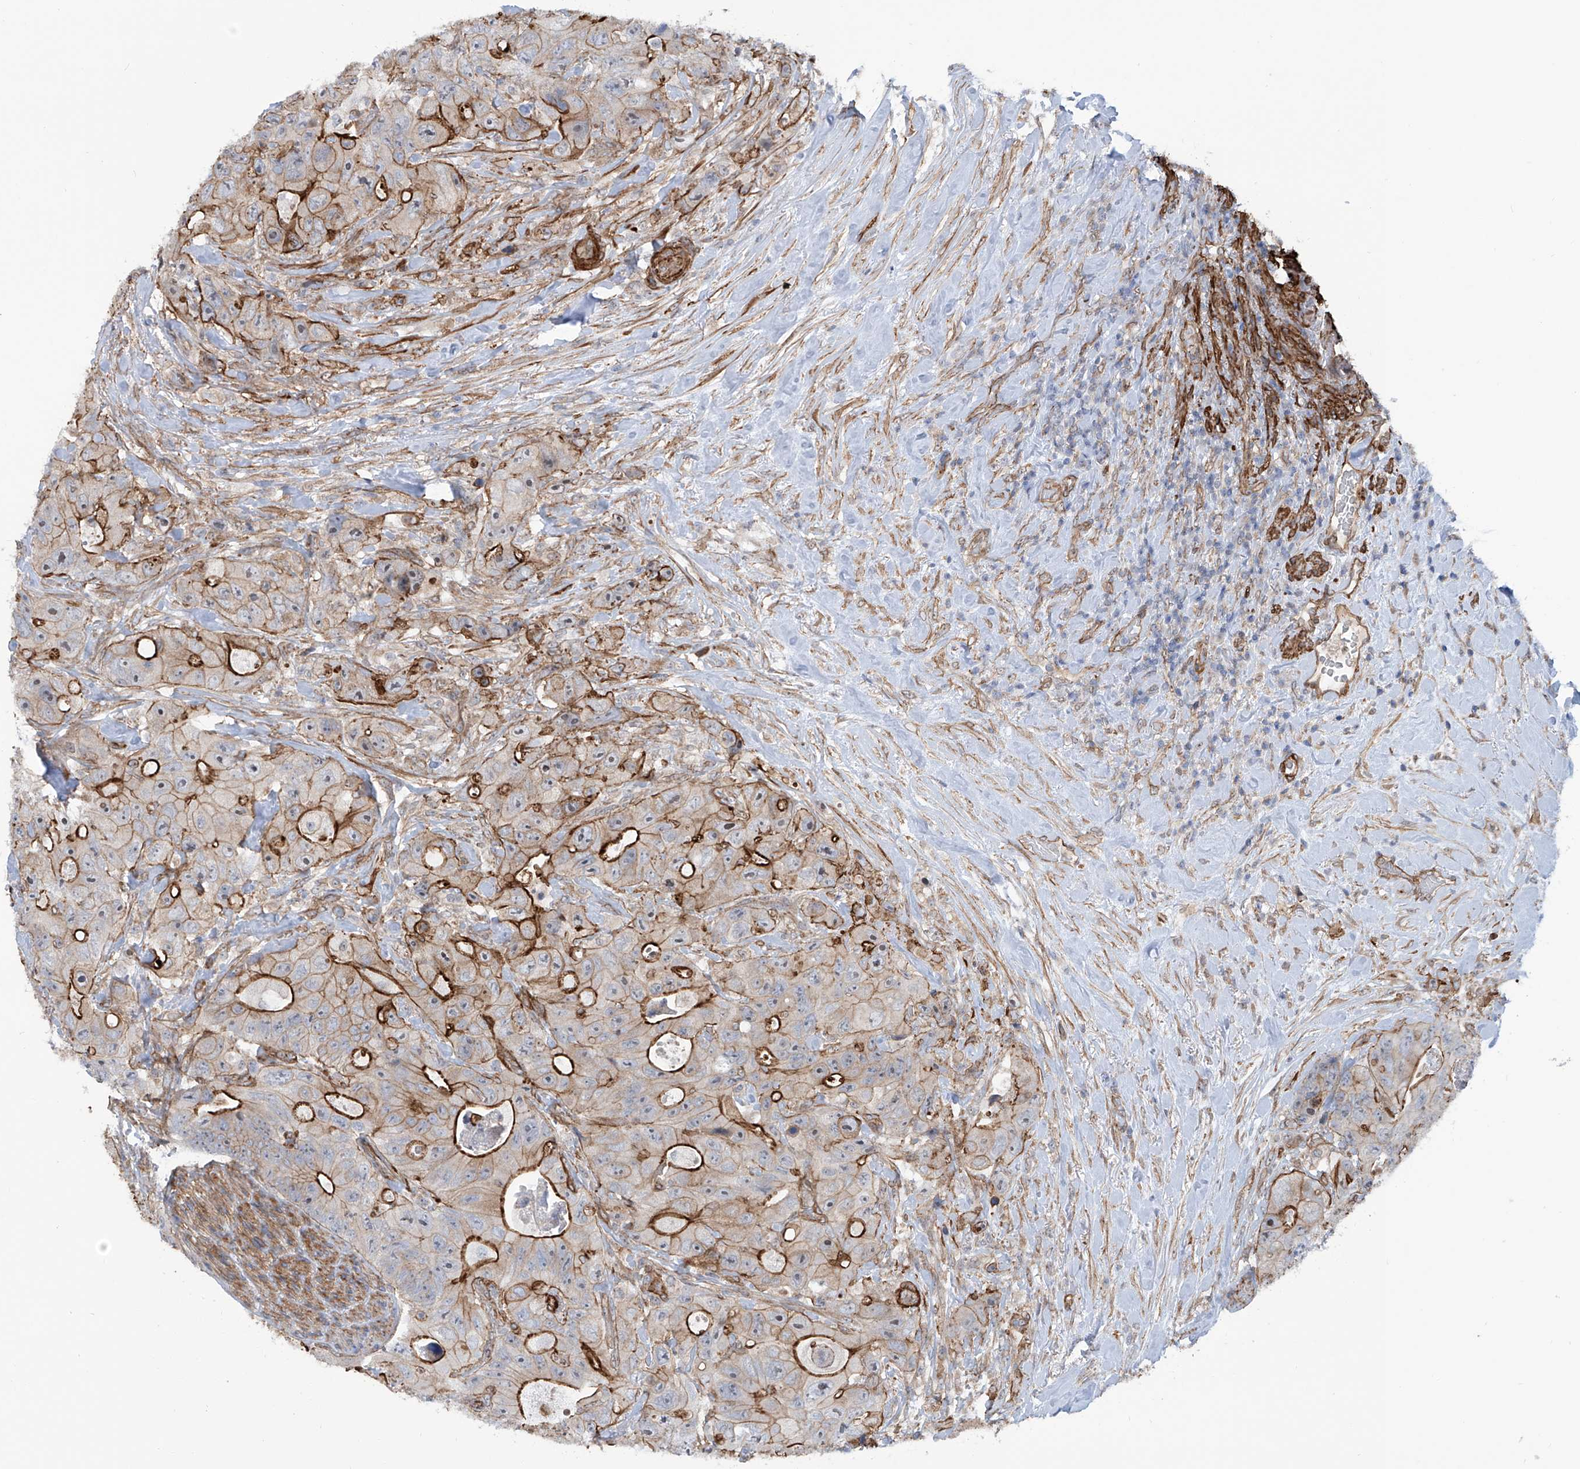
{"staining": {"intensity": "strong", "quantity": "25%-75%", "location": "cytoplasmic/membranous"}, "tissue": "colorectal cancer", "cell_type": "Tumor cells", "image_type": "cancer", "snomed": [{"axis": "morphology", "description": "Adenocarcinoma, NOS"}, {"axis": "topography", "description": "Colon"}], "caption": "Immunohistochemistry histopathology image of neoplastic tissue: human adenocarcinoma (colorectal) stained using IHC exhibits high levels of strong protein expression localized specifically in the cytoplasmic/membranous of tumor cells, appearing as a cytoplasmic/membranous brown color.", "gene": "ZNF490", "patient": {"sex": "female", "age": 46}}